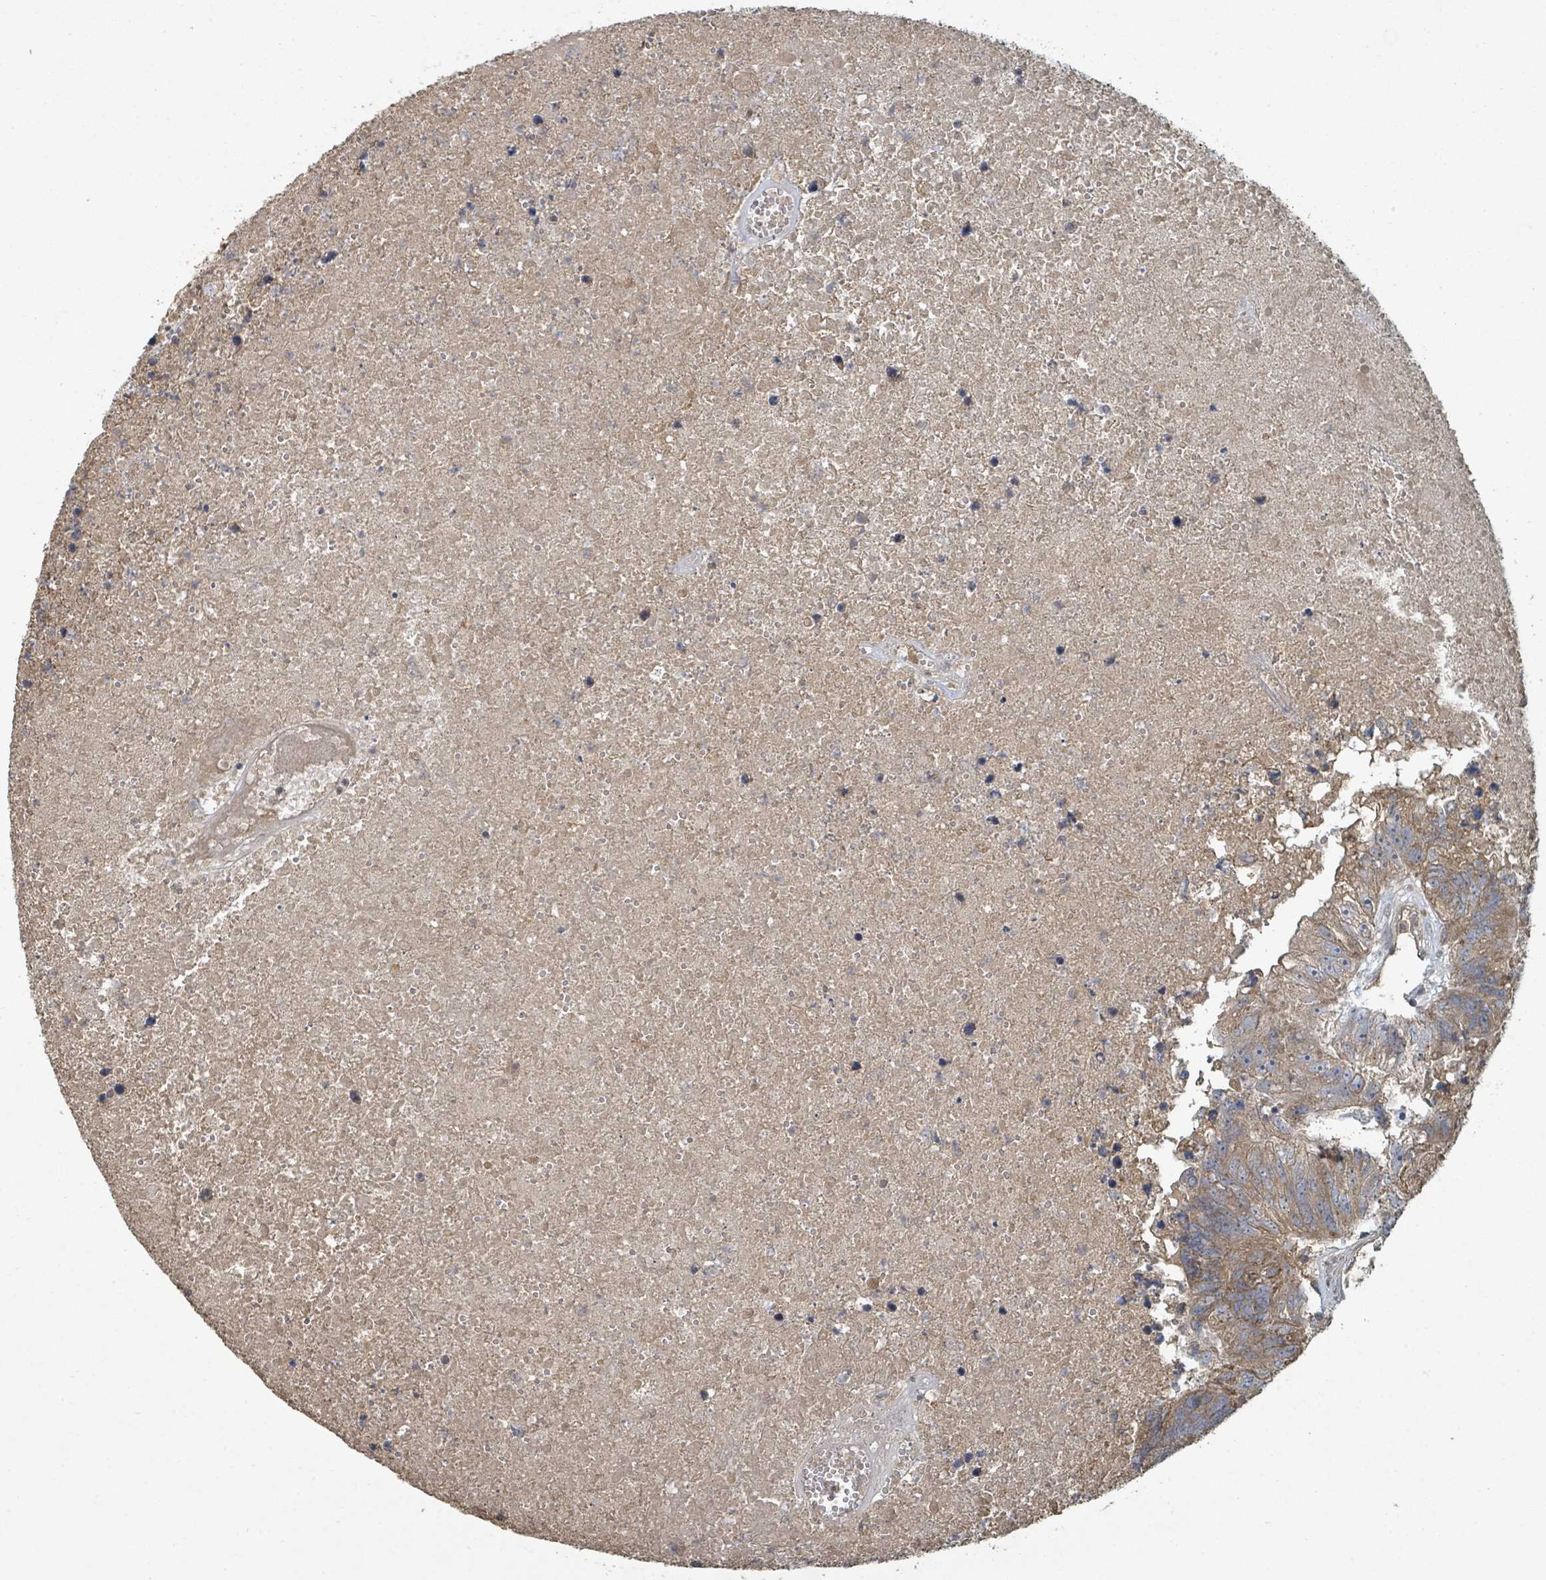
{"staining": {"intensity": "moderate", "quantity": "25%-75%", "location": "cytoplasmic/membranous"}, "tissue": "colorectal cancer", "cell_type": "Tumor cells", "image_type": "cancer", "snomed": [{"axis": "morphology", "description": "Adenocarcinoma, NOS"}, {"axis": "topography", "description": "Colon"}], "caption": "A brown stain shows moderate cytoplasmic/membranous positivity of a protein in adenocarcinoma (colorectal) tumor cells. Immunohistochemistry (ihc) stains the protein in brown and the nuclei are stained blue.", "gene": "WDFY1", "patient": {"sex": "female", "age": 48}}